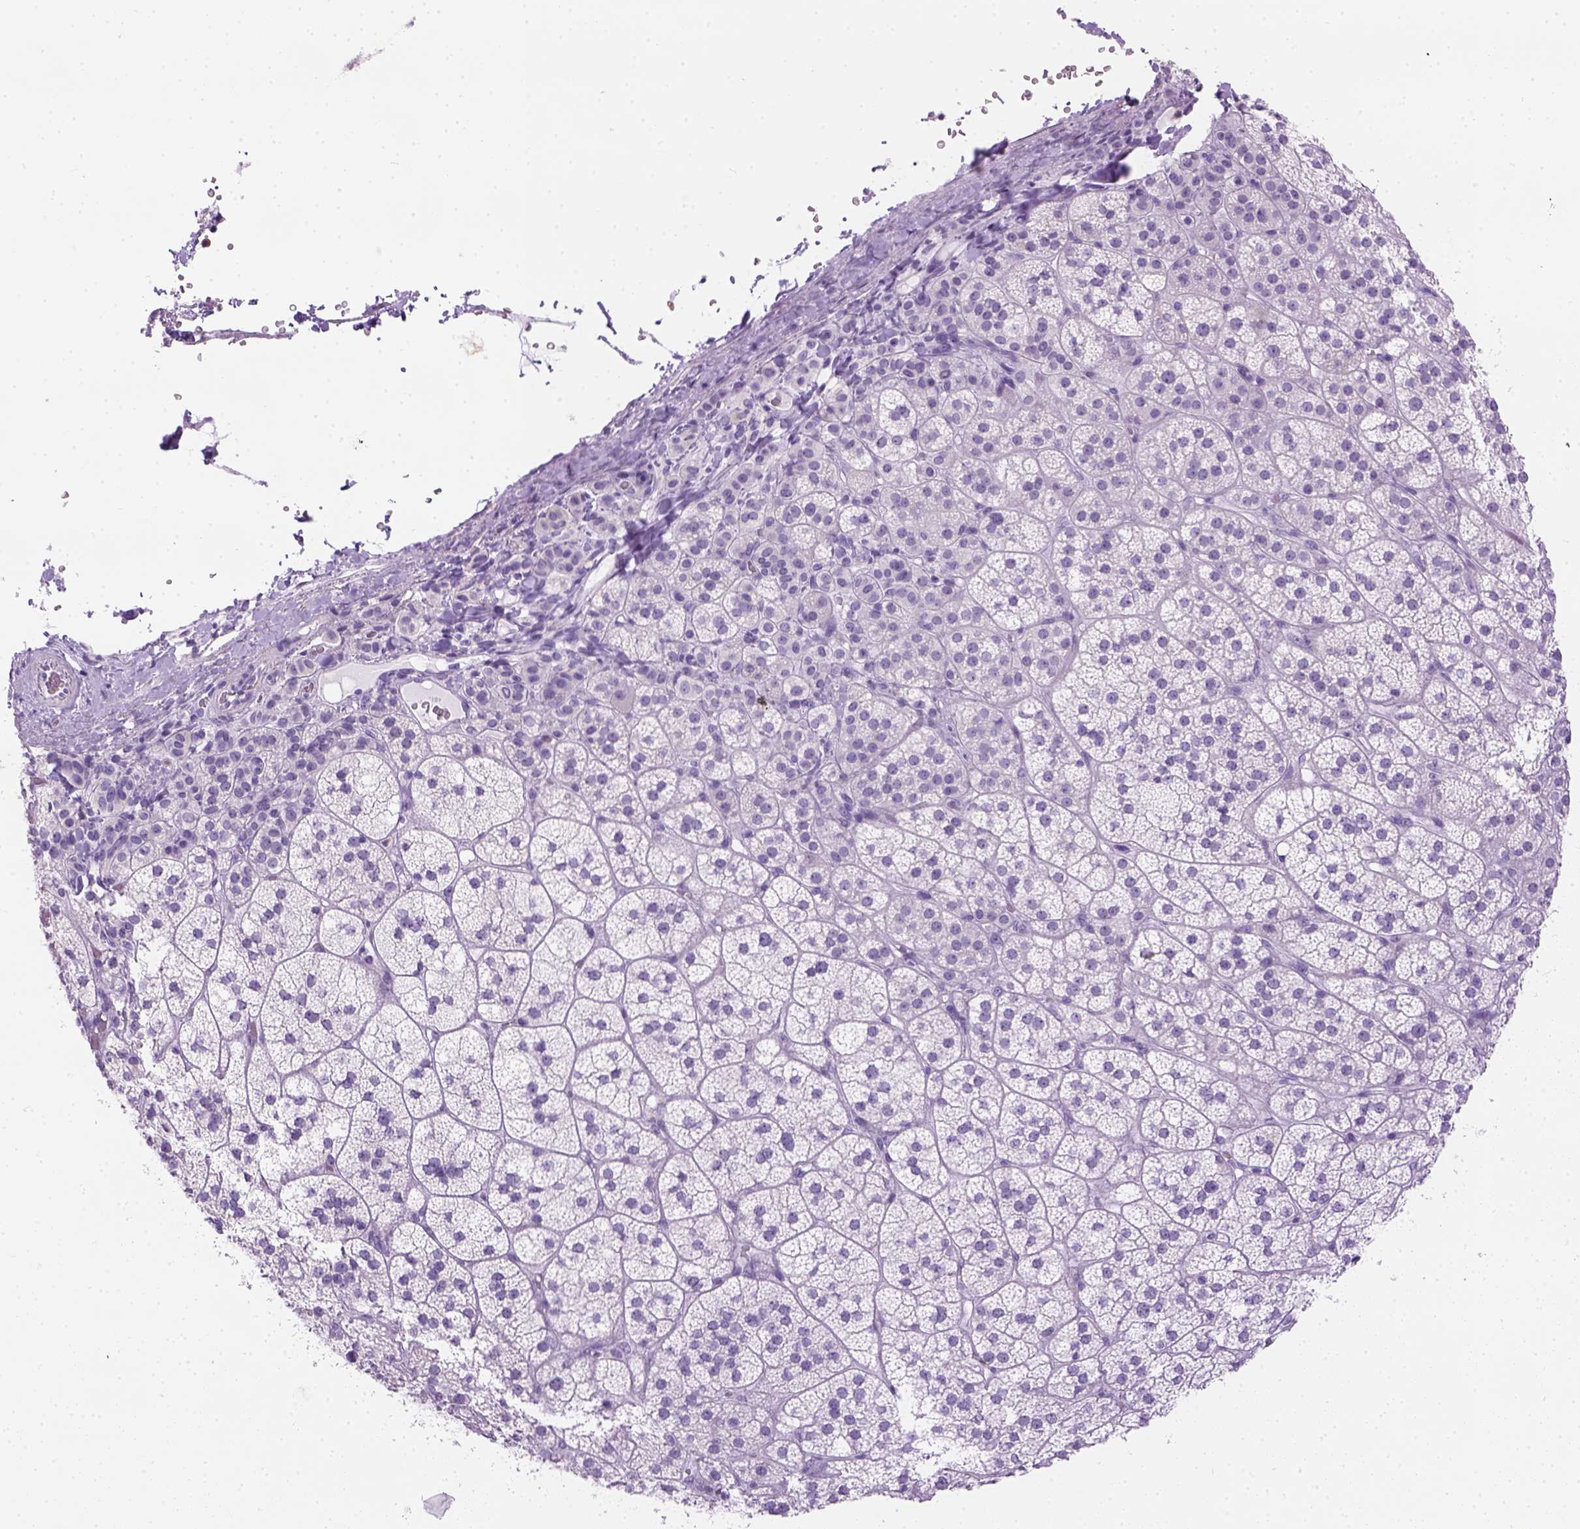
{"staining": {"intensity": "negative", "quantity": "none", "location": "none"}, "tissue": "adrenal gland", "cell_type": "Glandular cells", "image_type": "normal", "snomed": [{"axis": "morphology", "description": "Normal tissue, NOS"}, {"axis": "topography", "description": "Adrenal gland"}], "caption": "High power microscopy photomicrograph of an immunohistochemistry (IHC) photomicrograph of benign adrenal gland, revealing no significant positivity in glandular cells. (DAB immunohistochemistry (IHC) visualized using brightfield microscopy, high magnification).", "gene": "TMEM38A", "patient": {"sex": "female", "age": 60}}